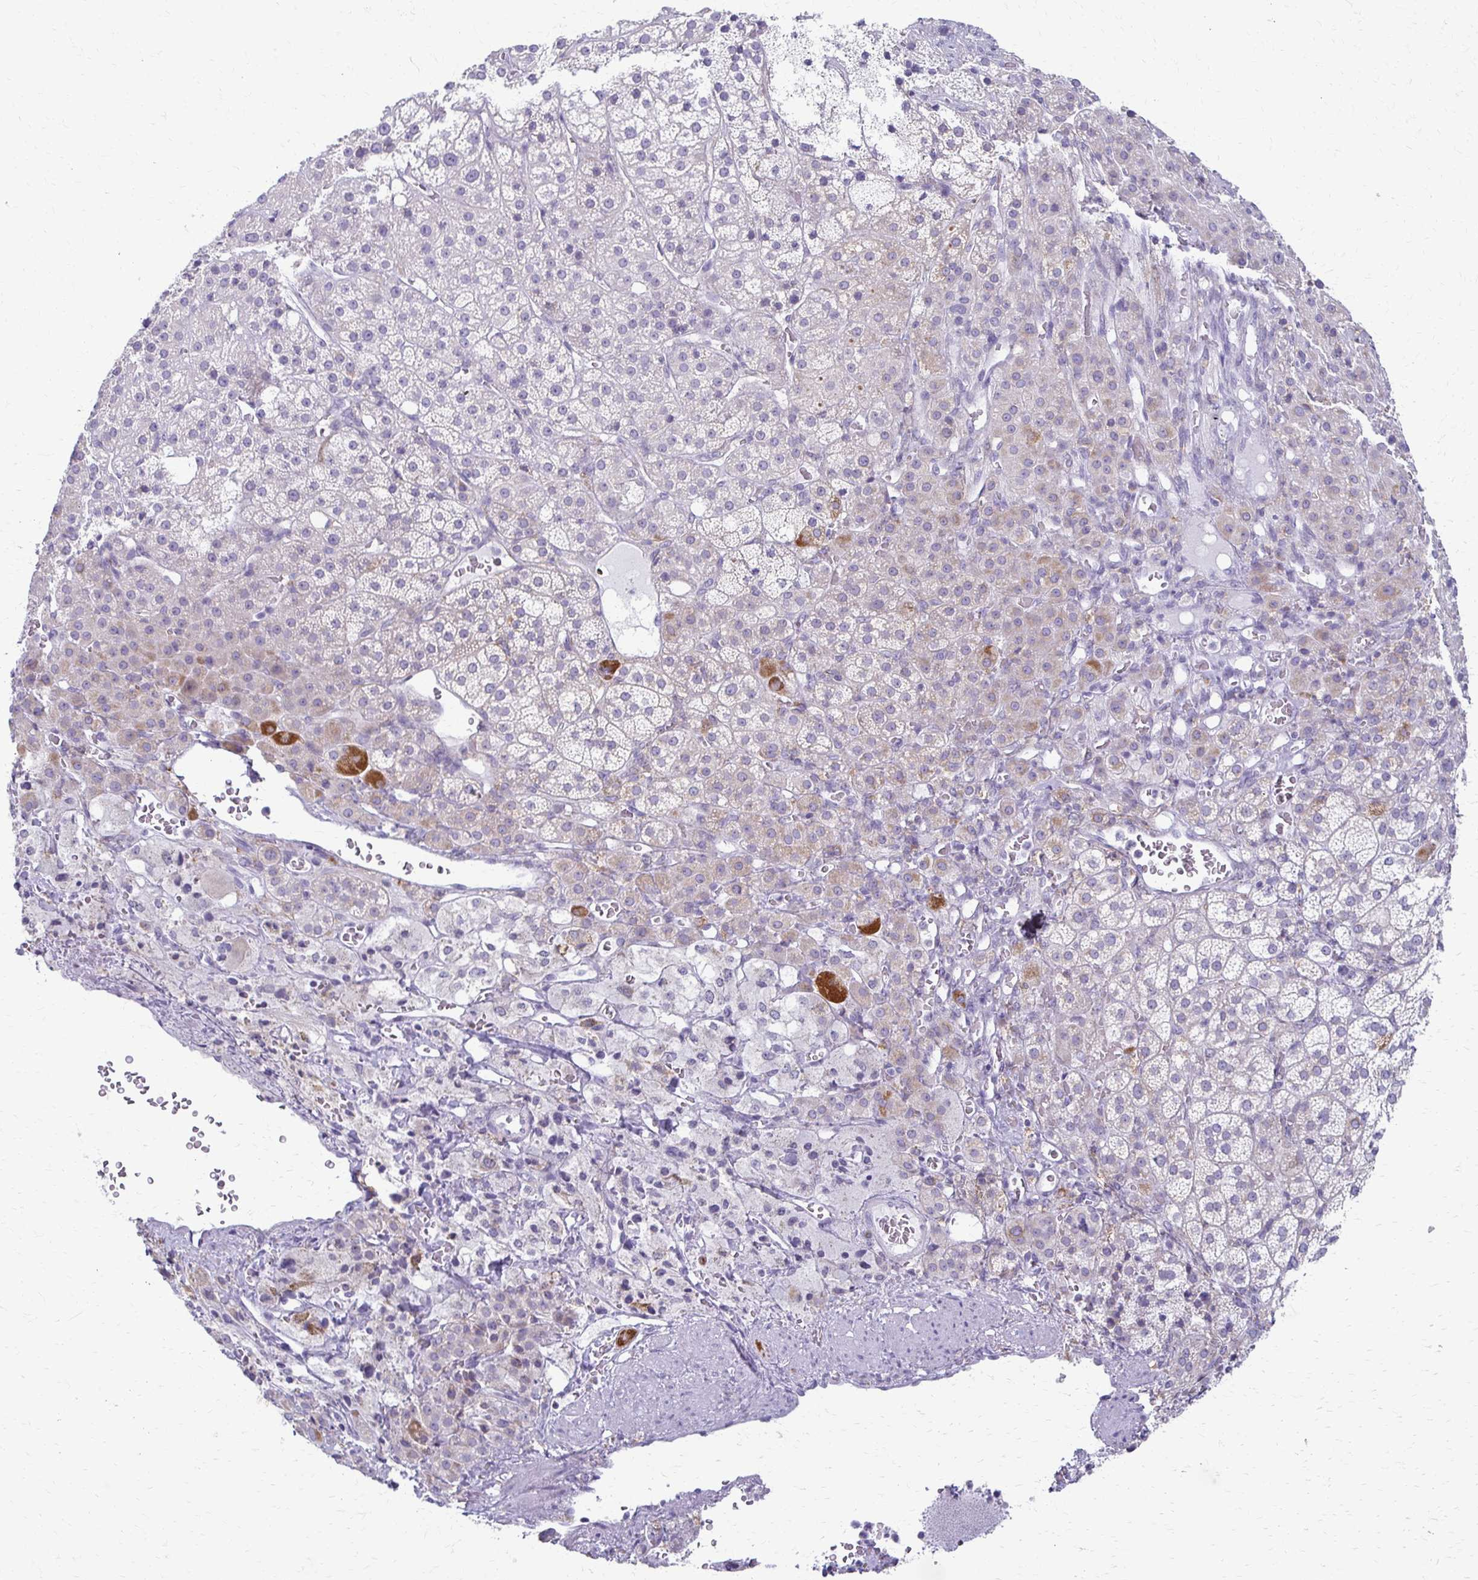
{"staining": {"intensity": "strong", "quantity": "<25%", "location": "cytoplasmic/membranous"}, "tissue": "adrenal gland", "cell_type": "Glandular cells", "image_type": "normal", "snomed": [{"axis": "morphology", "description": "Normal tissue, NOS"}, {"axis": "topography", "description": "Adrenal gland"}], "caption": "A histopathology image of human adrenal gland stained for a protein reveals strong cytoplasmic/membranous brown staining in glandular cells.", "gene": "FCGR2A", "patient": {"sex": "female", "age": 60}}